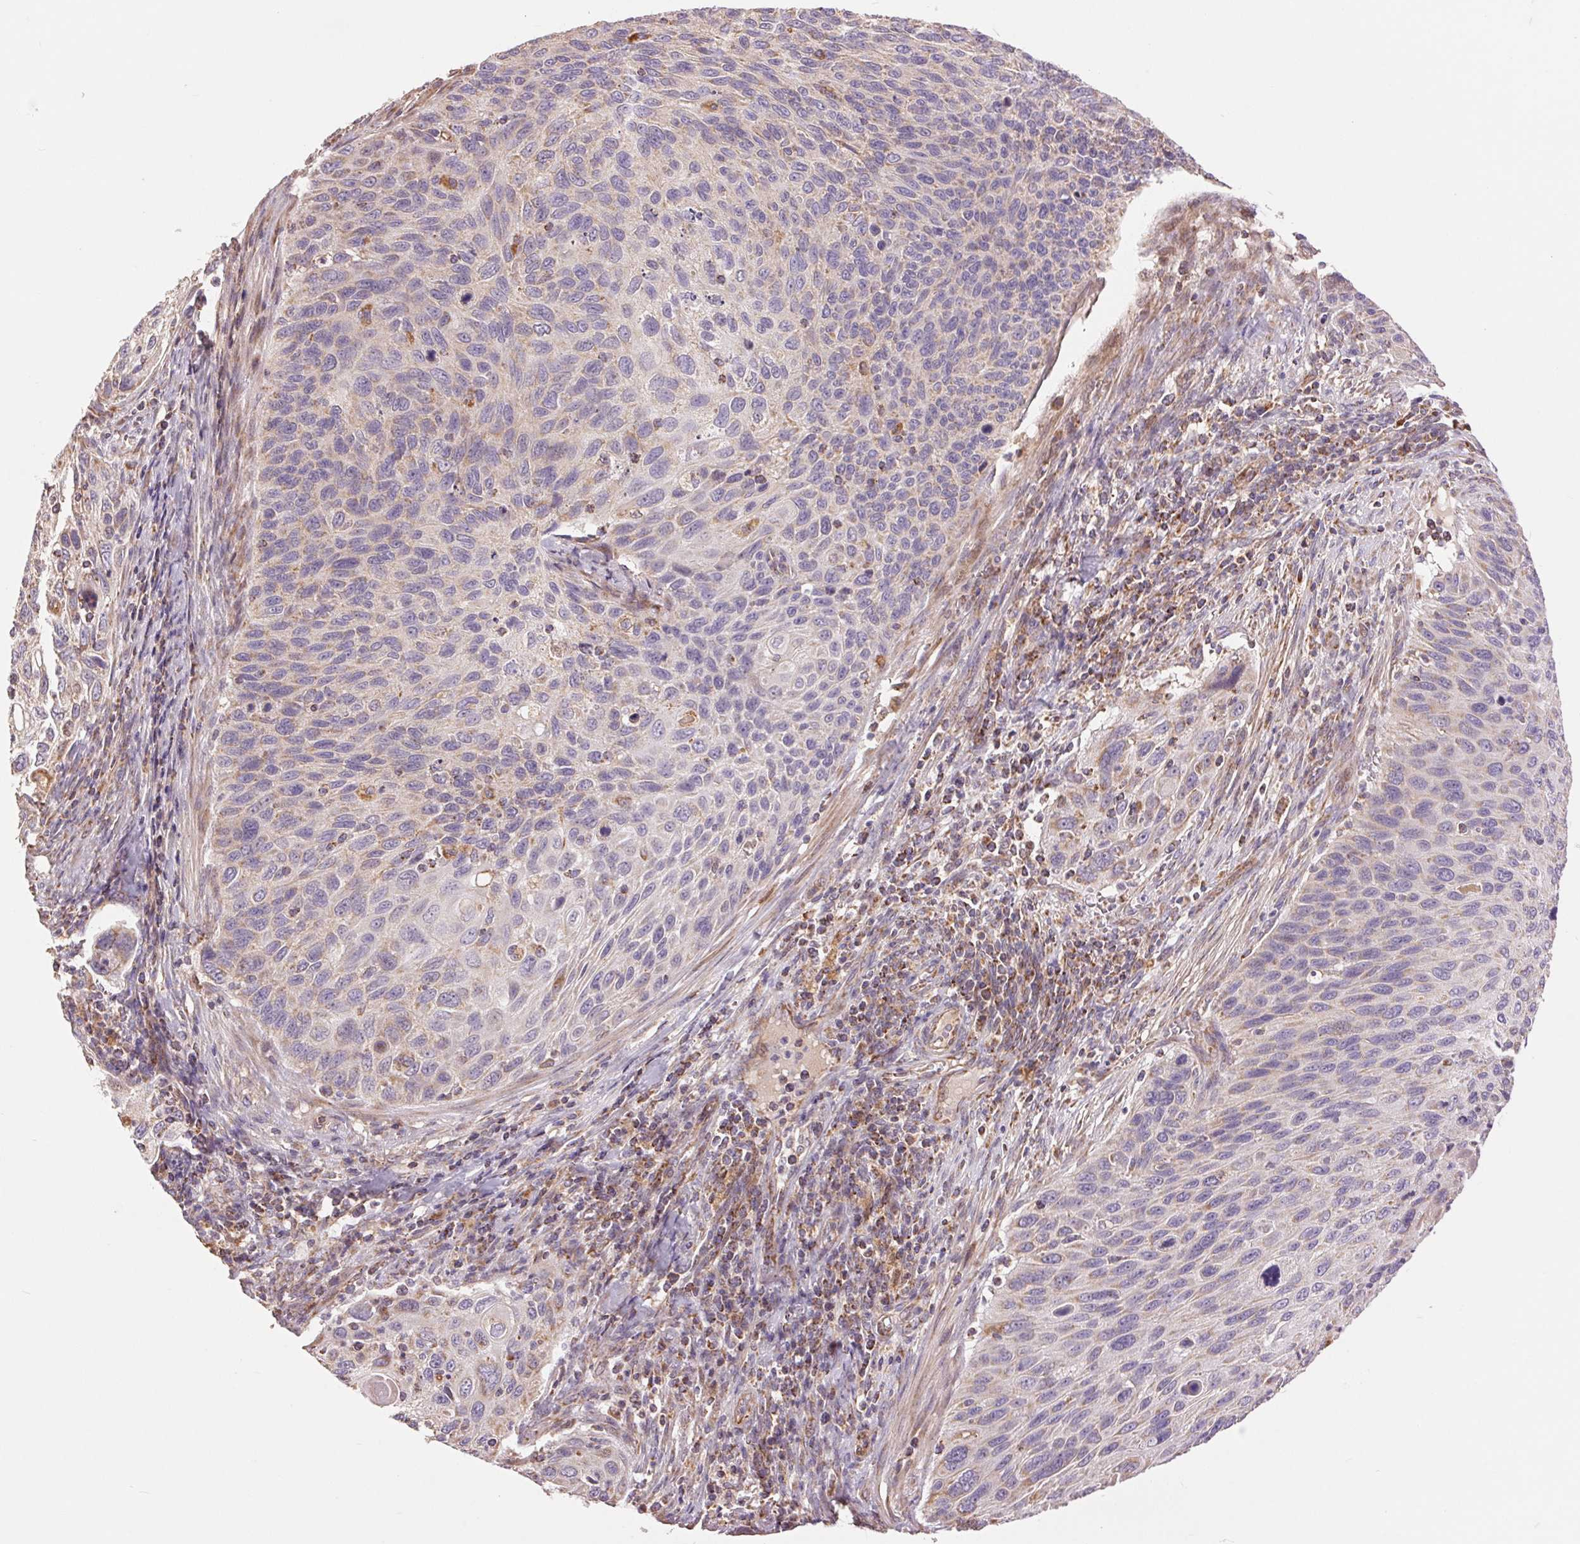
{"staining": {"intensity": "negative", "quantity": "none", "location": "none"}, "tissue": "cervical cancer", "cell_type": "Tumor cells", "image_type": "cancer", "snomed": [{"axis": "morphology", "description": "Squamous cell carcinoma, NOS"}, {"axis": "topography", "description": "Cervix"}], "caption": "This micrograph is of cervical squamous cell carcinoma stained with IHC to label a protein in brown with the nuclei are counter-stained blue. There is no positivity in tumor cells. (Stains: DAB immunohistochemistry with hematoxylin counter stain, Microscopy: brightfield microscopy at high magnification).", "gene": "DGUOK", "patient": {"sex": "female", "age": 70}}